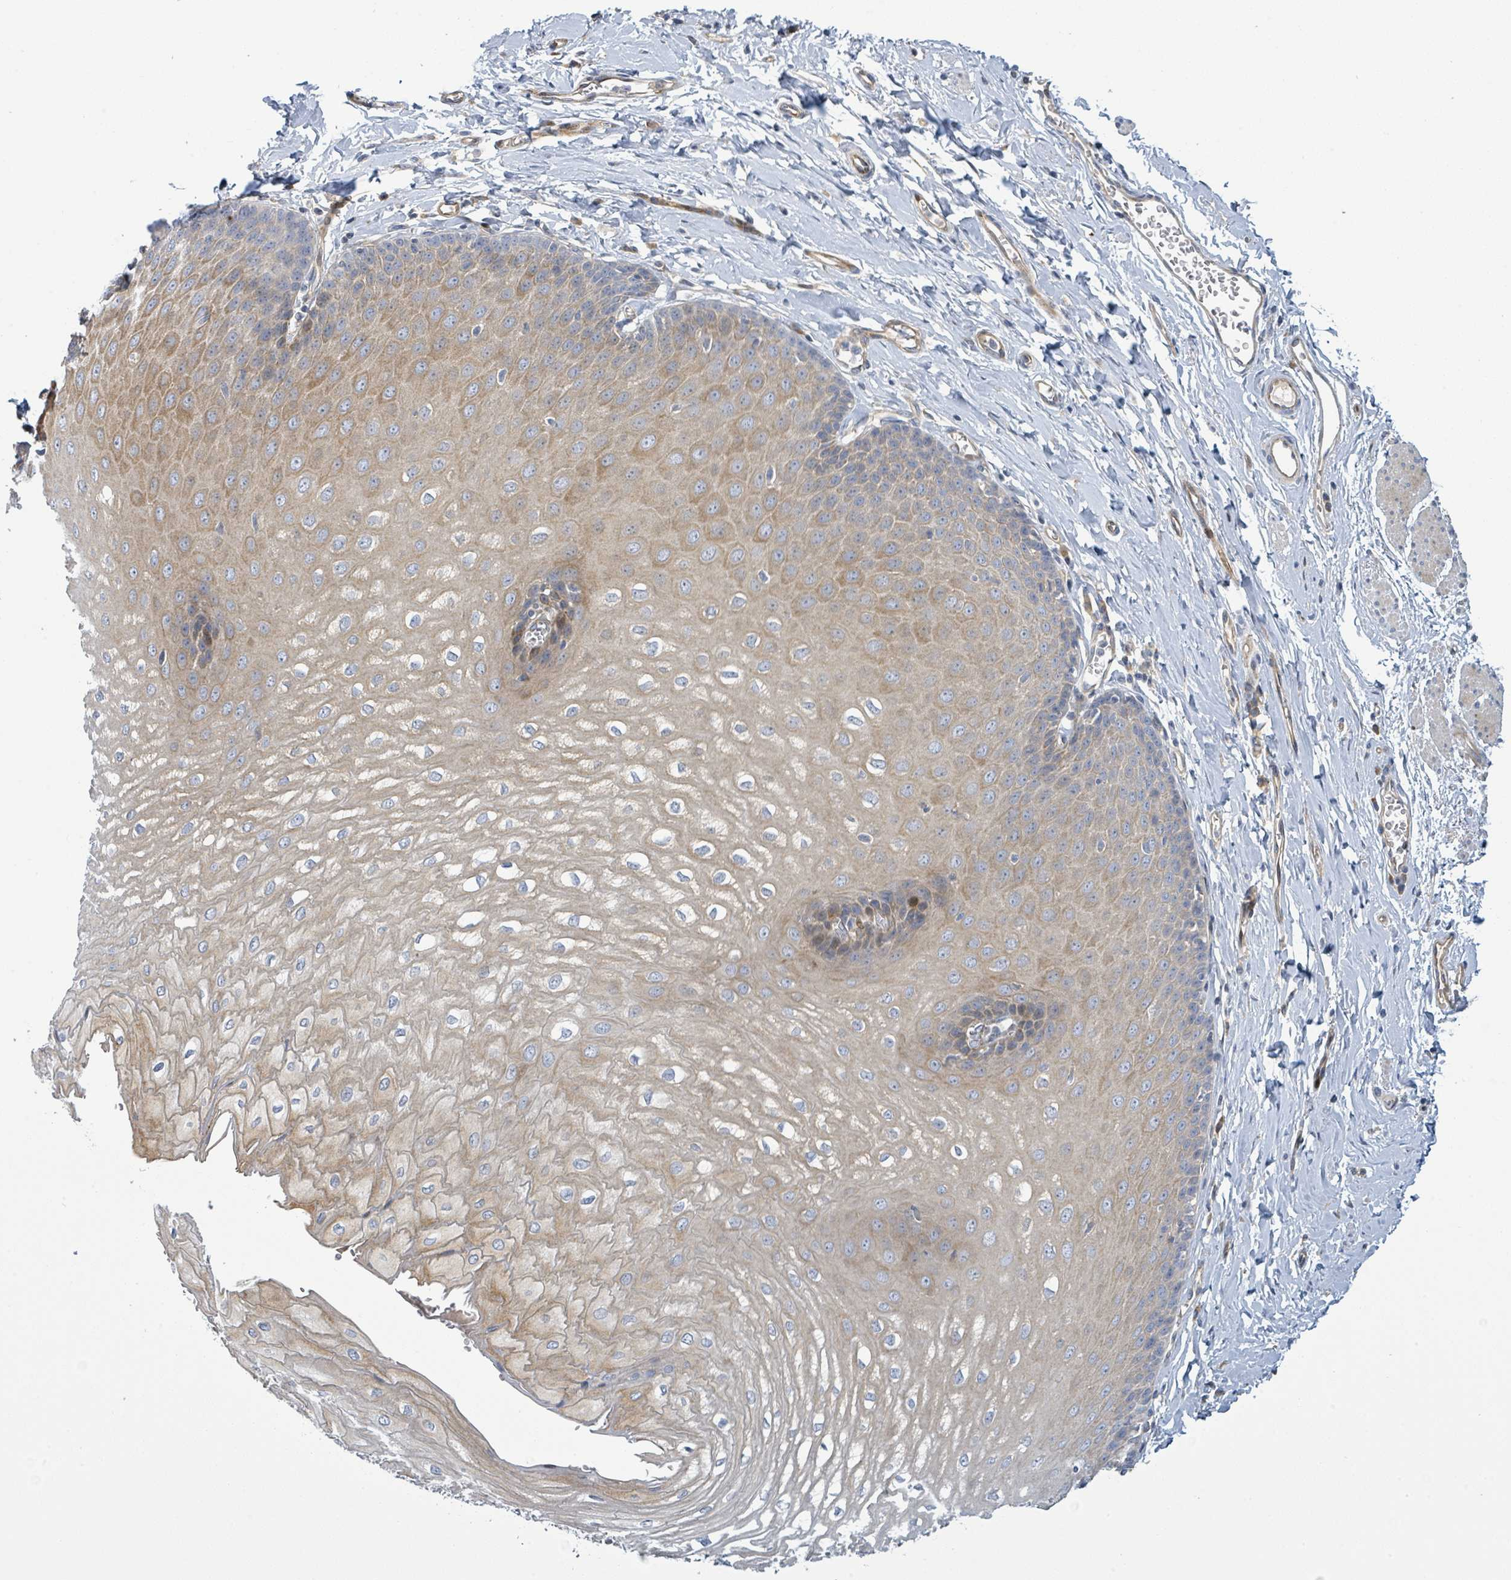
{"staining": {"intensity": "moderate", "quantity": ">75%", "location": "cytoplasmic/membranous"}, "tissue": "esophagus", "cell_type": "Squamous epithelial cells", "image_type": "normal", "snomed": [{"axis": "morphology", "description": "Normal tissue, NOS"}, {"axis": "topography", "description": "Esophagus"}], "caption": "Immunohistochemistry (DAB (3,3'-diaminobenzidine)) staining of unremarkable esophagus displays moderate cytoplasmic/membranous protein staining in approximately >75% of squamous epithelial cells. (DAB (3,3'-diaminobenzidine) IHC, brown staining for protein, blue staining for nuclei).", "gene": "CFAP210", "patient": {"sex": "male", "age": 70}}